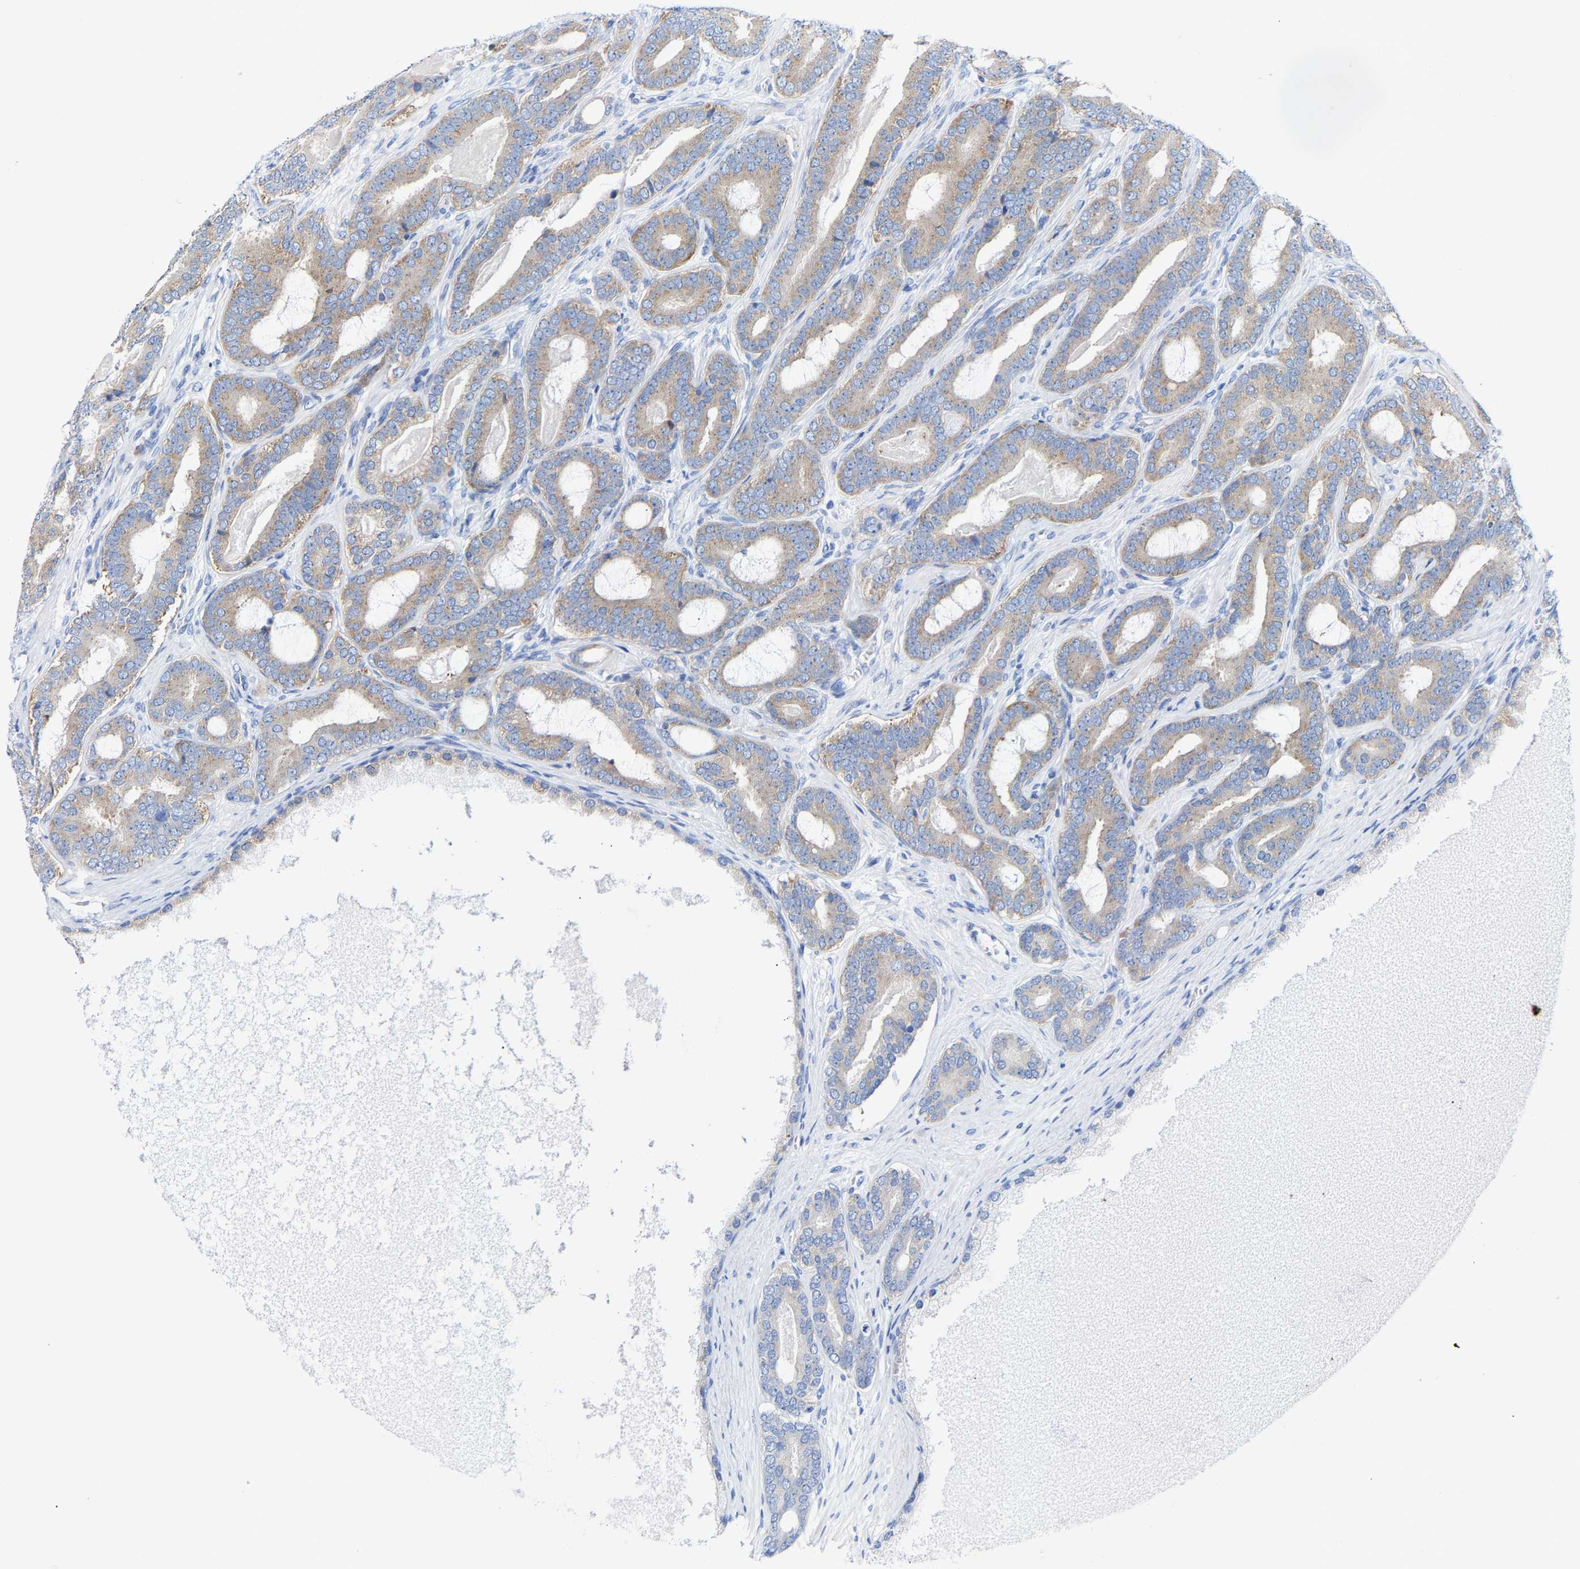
{"staining": {"intensity": "weak", "quantity": "25%-75%", "location": "cytoplasmic/membranous"}, "tissue": "prostate cancer", "cell_type": "Tumor cells", "image_type": "cancer", "snomed": [{"axis": "morphology", "description": "Adenocarcinoma, High grade"}, {"axis": "topography", "description": "Prostate"}], "caption": "Tumor cells exhibit low levels of weak cytoplasmic/membranous expression in approximately 25%-75% of cells in prostate cancer (adenocarcinoma (high-grade)). (DAB = brown stain, brightfield microscopy at high magnification).", "gene": "PPP1R15A", "patient": {"sex": "male", "age": 60}}